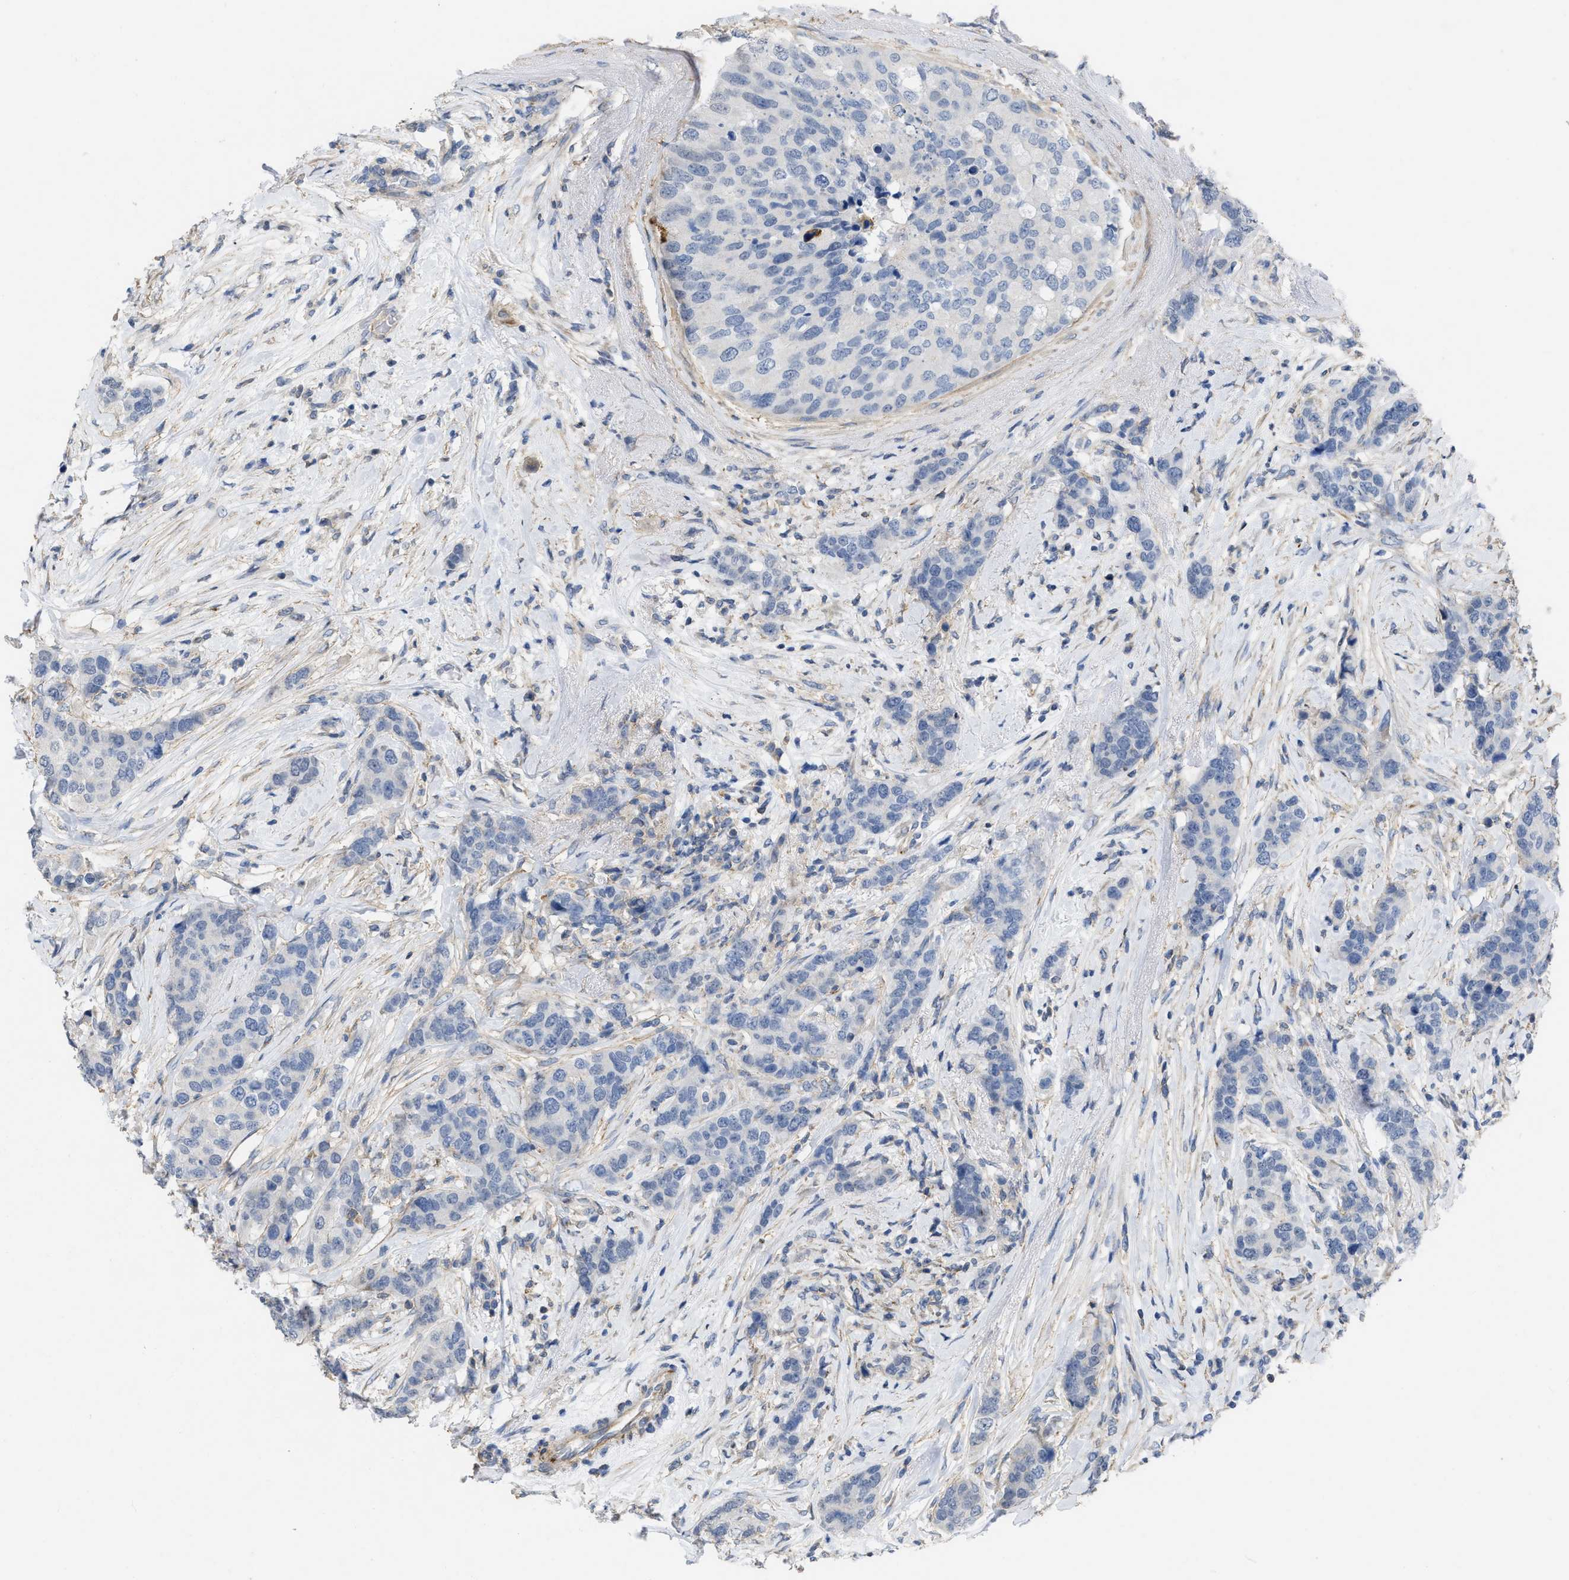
{"staining": {"intensity": "negative", "quantity": "none", "location": "none"}, "tissue": "breast cancer", "cell_type": "Tumor cells", "image_type": "cancer", "snomed": [{"axis": "morphology", "description": "Lobular carcinoma"}, {"axis": "topography", "description": "Breast"}], "caption": "Immunohistochemistry (IHC) image of lobular carcinoma (breast) stained for a protein (brown), which demonstrates no expression in tumor cells.", "gene": "TMEM131", "patient": {"sex": "female", "age": 59}}